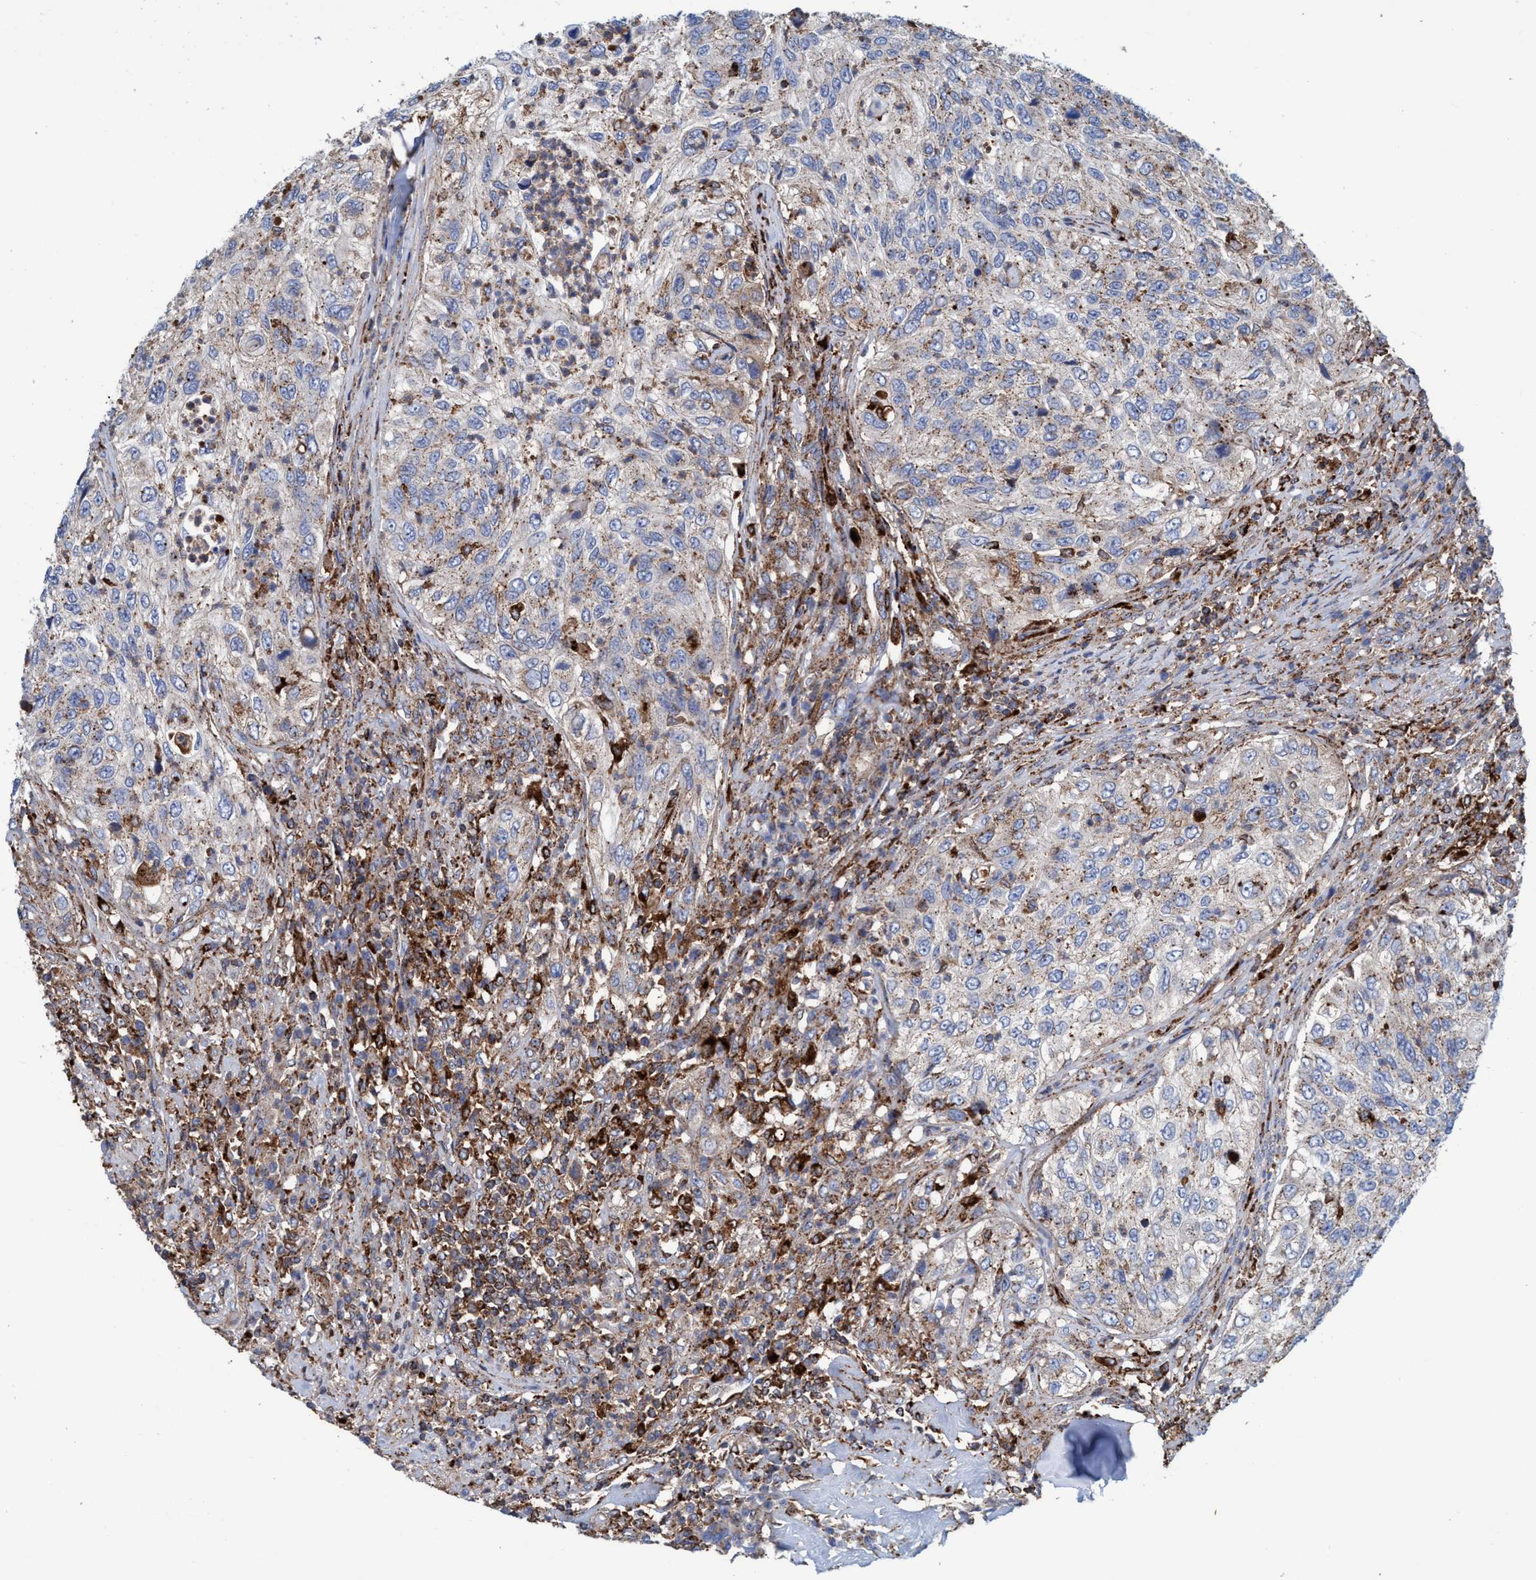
{"staining": {"intensity": "moderate", "quantity": ">75%", "location": "cytoplasmic/membranous"}, "tissue": "urothelial cancer", "cell_type": "Tumor cells", "image_type": "cancer", "snomed": [{"axis": "morphology", "description": "Urothelial carcinoma, High grade"}, {"axis": "topography", "description": "Urinary bladder"}], "caption": "A histopathology image of urothelial carcinoma (high-grade) stained for a protein reveals moderate cytoplasmic/membranous brown staining in tumor cells.", "gene": "TRIM65", "patient": {"sex": "female", "age": 60}}